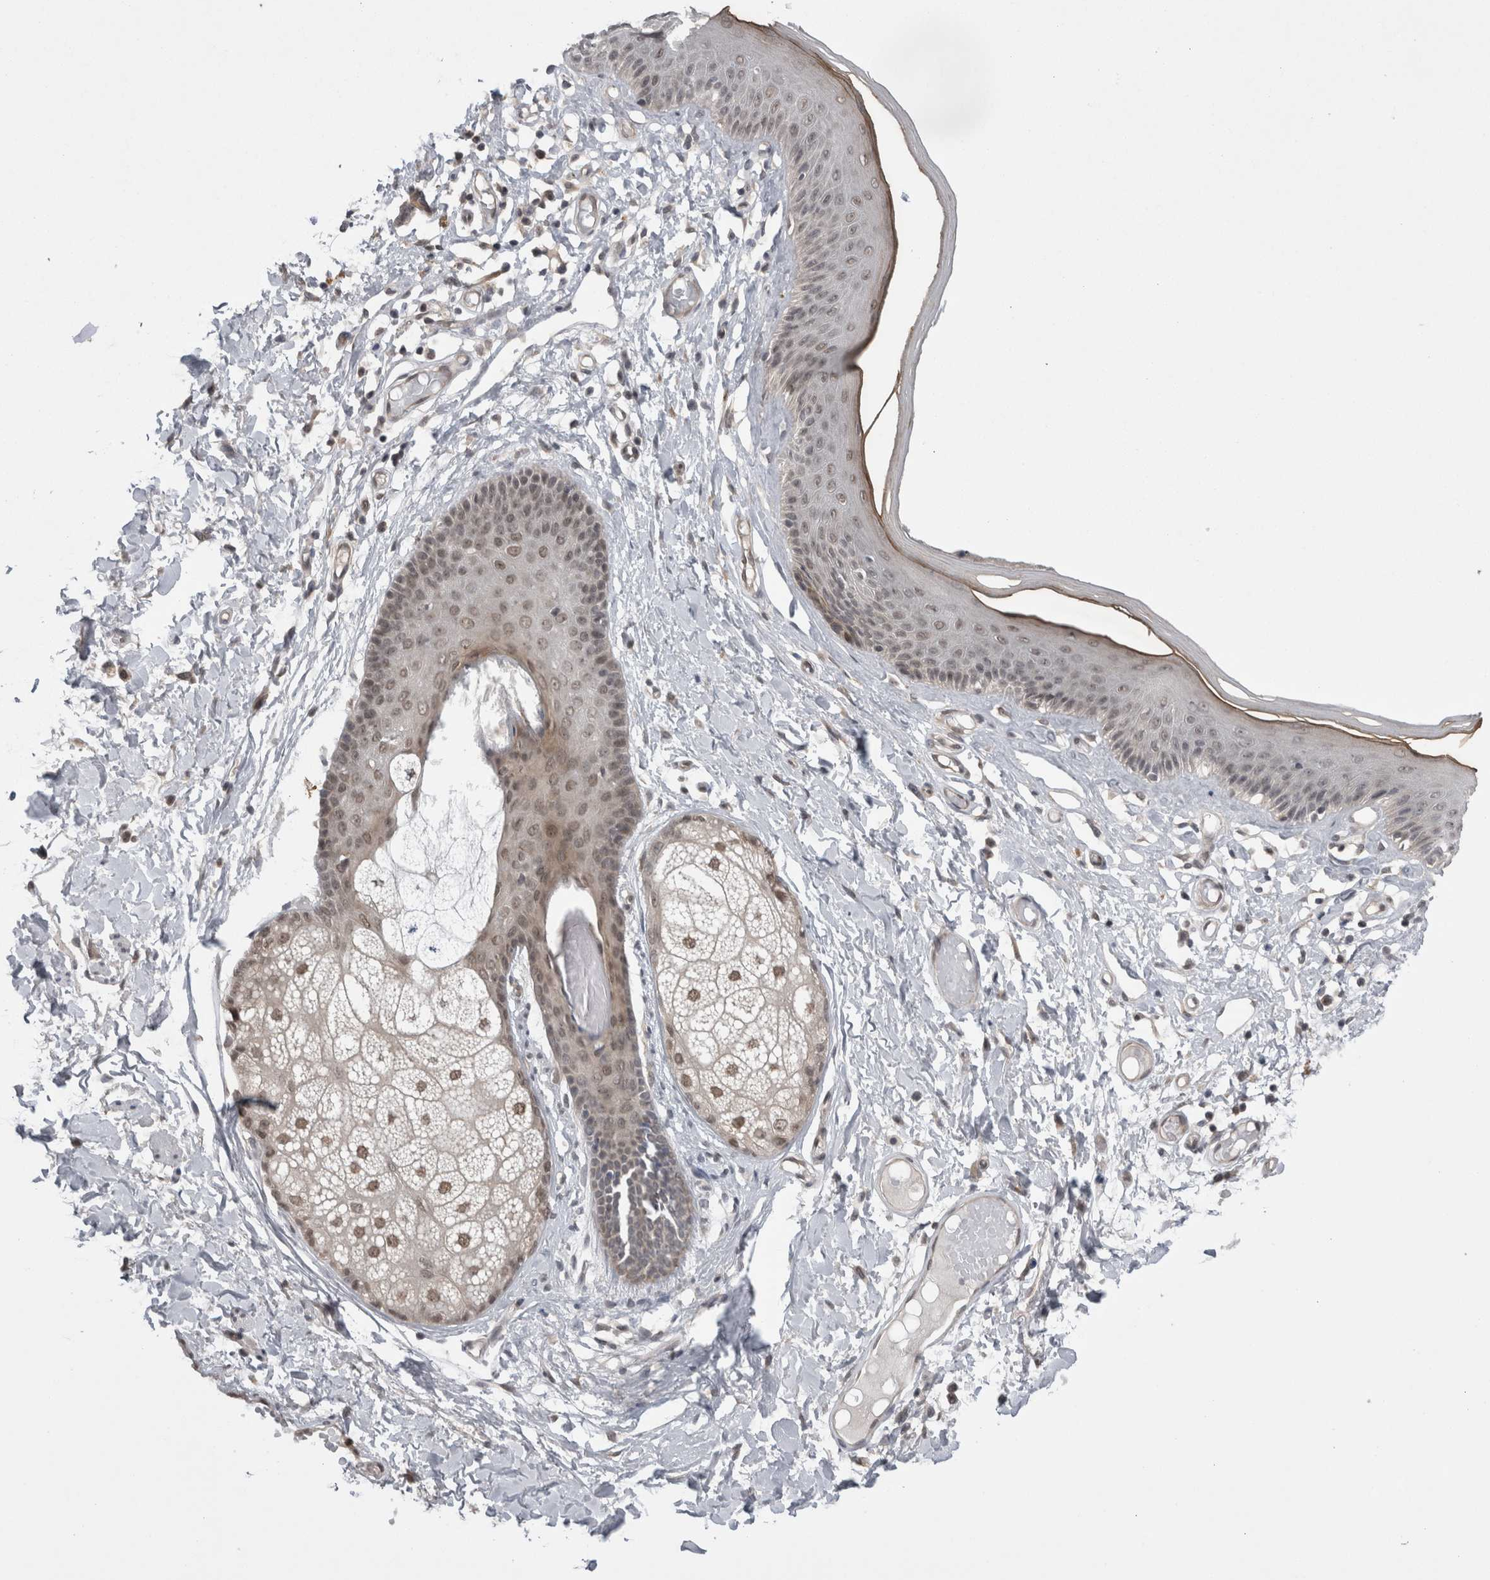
{"staining": {"intensity": "moderate", "quantity": "<25%", "location": "cytoplasmic/membranous,nuclear"}, "tissue": "skin", "cell_type": "Epidermal cells", "image_type": "normal", "snomed": [{"axis": "morphology", "description": "Normal tissue, NOS"}, {"axis": "topography", "description": "Vulva"}], "caption": "Skin was stained to show a protein in brown. There is low levels of moderate cytoplasmic/membranous,nuclear positivity in about <25% of epidermal cells. The protein is shown in brown color, while the nuclei are stained blue.", "gene": "ZNF341", "patient": {"sex": "female", "age": 73}}